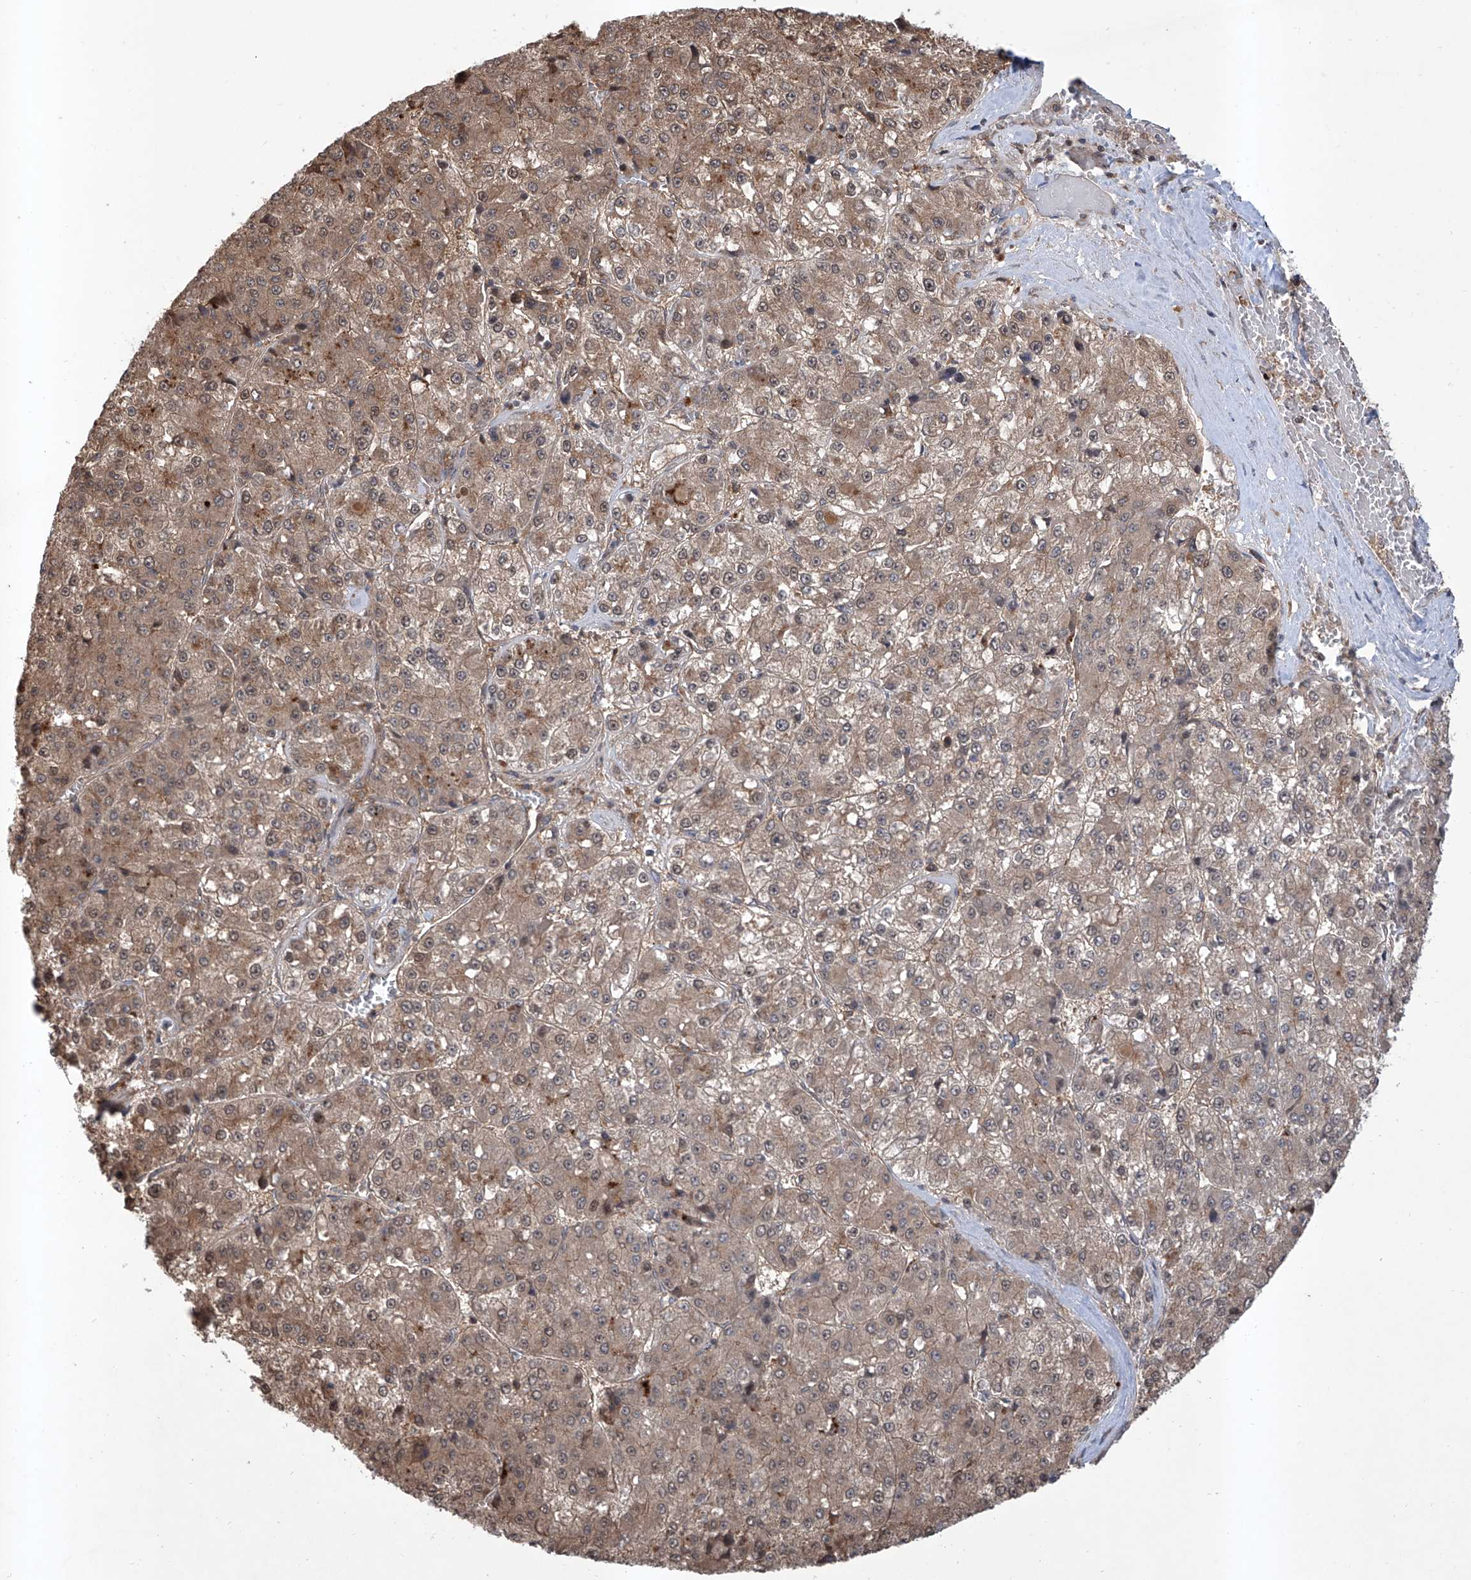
{"staining": {"intensity": "weak", "quantity": "25%-75%", "location": "cytoplasmic/membranous"}, "tissue": "liver cancer", "cell_type": "Tumor cells", "image_type": "cancer", "snomed": [{"axis": "morphology", "description": "Carcinoma, Hepatocellular, NOS"}, {"axis": "topography", "description": "Liver"}], "caption": "A brown stain highlights weak cytoplasmic/membranous positivity of a protein in liver cancer tumor cells. (Stains: DAB (3,3'-diaminobenzidine) in brown, nuclei in blue, Microscopy: brightfield microscopy at high magnification).", "gene": "HOXC8", "patient": {"sex": "female", "age": 73}}